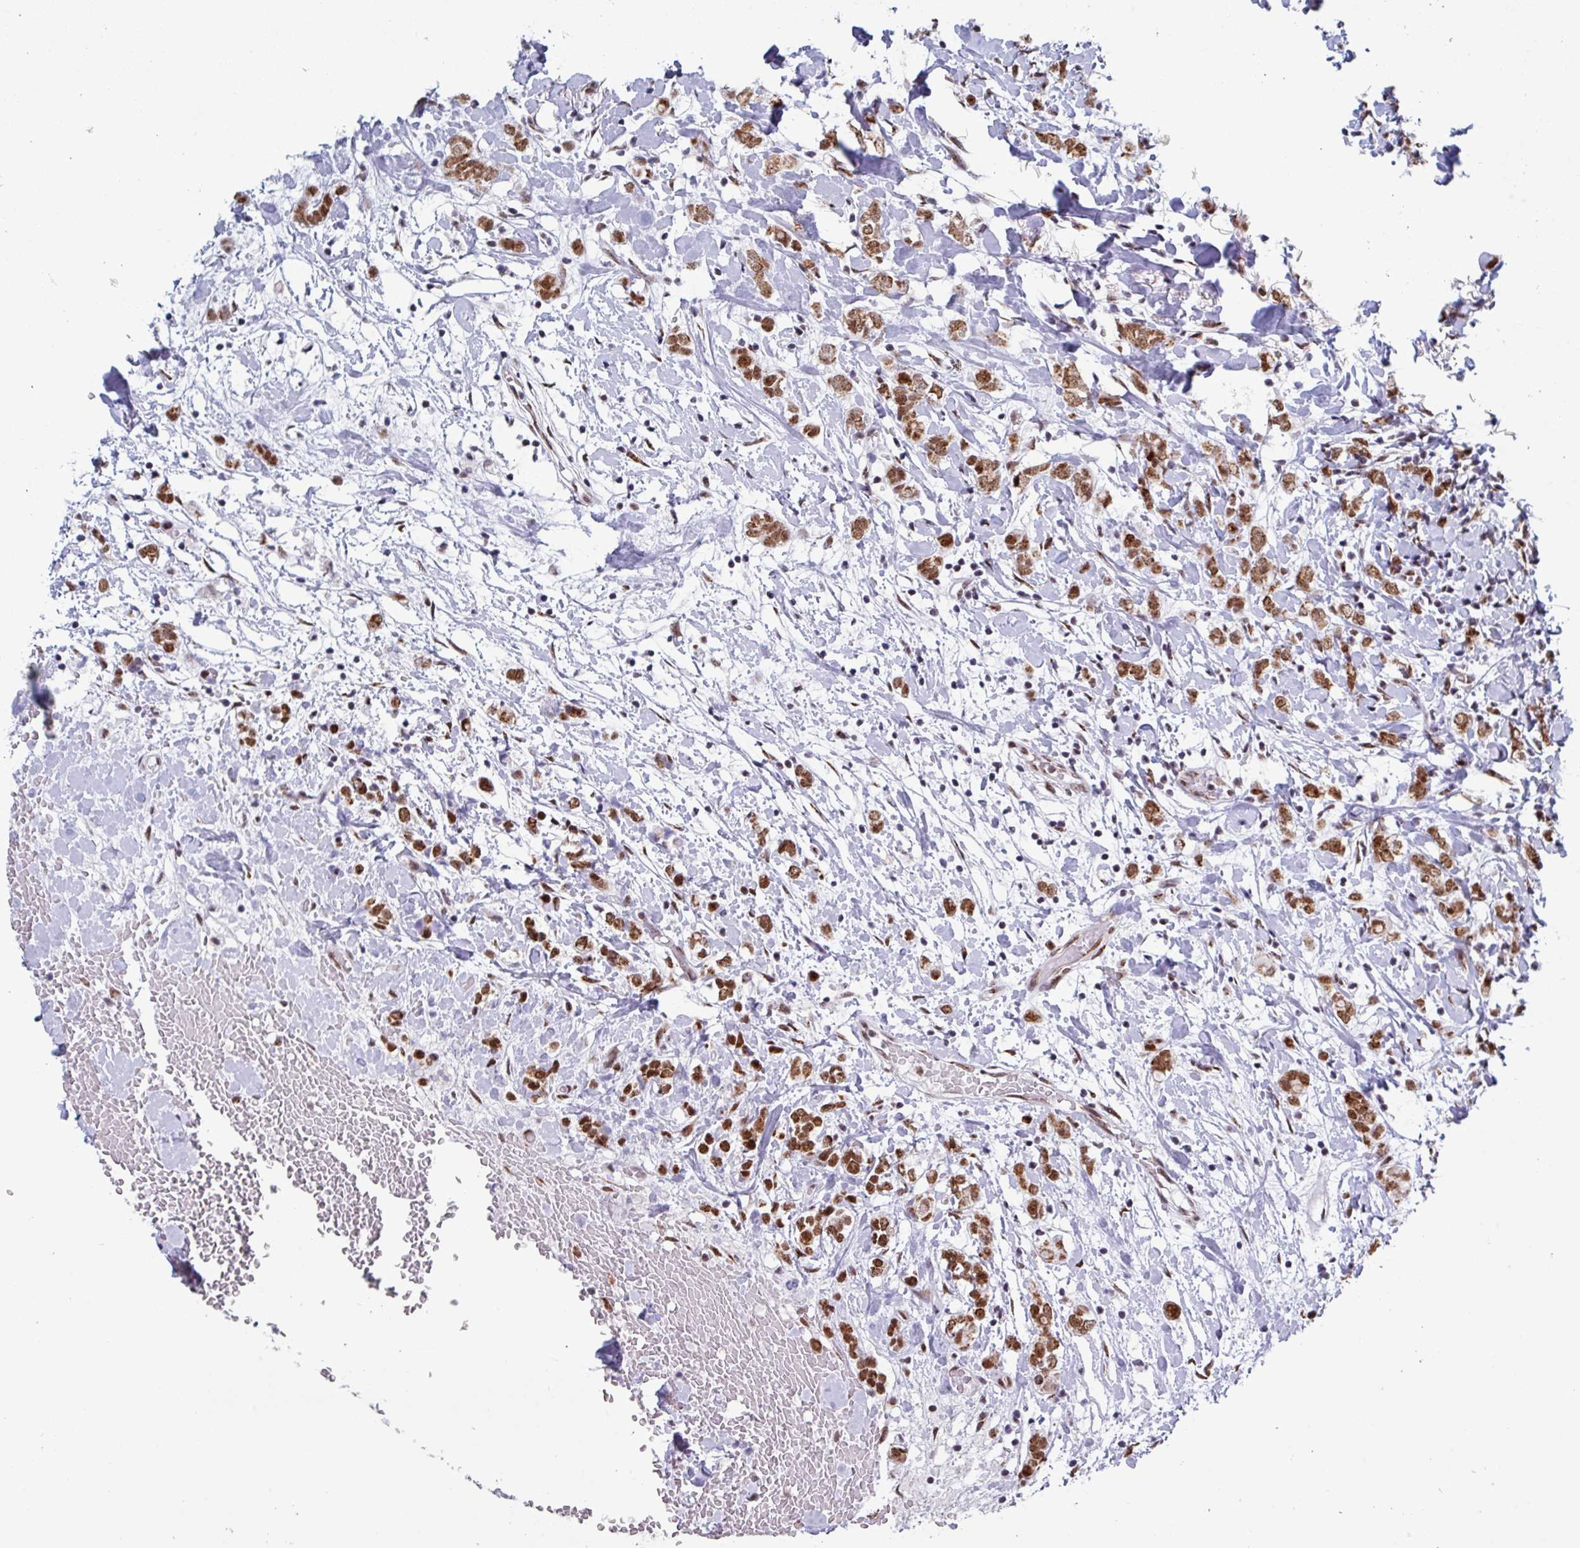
{"staining": {"intensity": "moderate", "quantity": ">75%", "location": "nuclear"}, "tissue": "breast cancer", "cell_type": "Tumor cells", "image_type": "cancer", "snomed": [{"axis": "morphology", "description": "Normal tissue, NOS"}, {"axis": "morphology", "description": "Lobular carcinoma"}, {"axis": "topography", "description": "Breast"}], "caption": "Lobular carcinoma (breast) stained for a protein demonstrates moderate nuclear positivity in tumor cells. The protein of interest is stained brown, and the nuclei are stained in blue (DAB IHC with brightfield microscopy, high magnification).", "gene": "PUF60", "patient": {"sex": "female", "age": 47}}